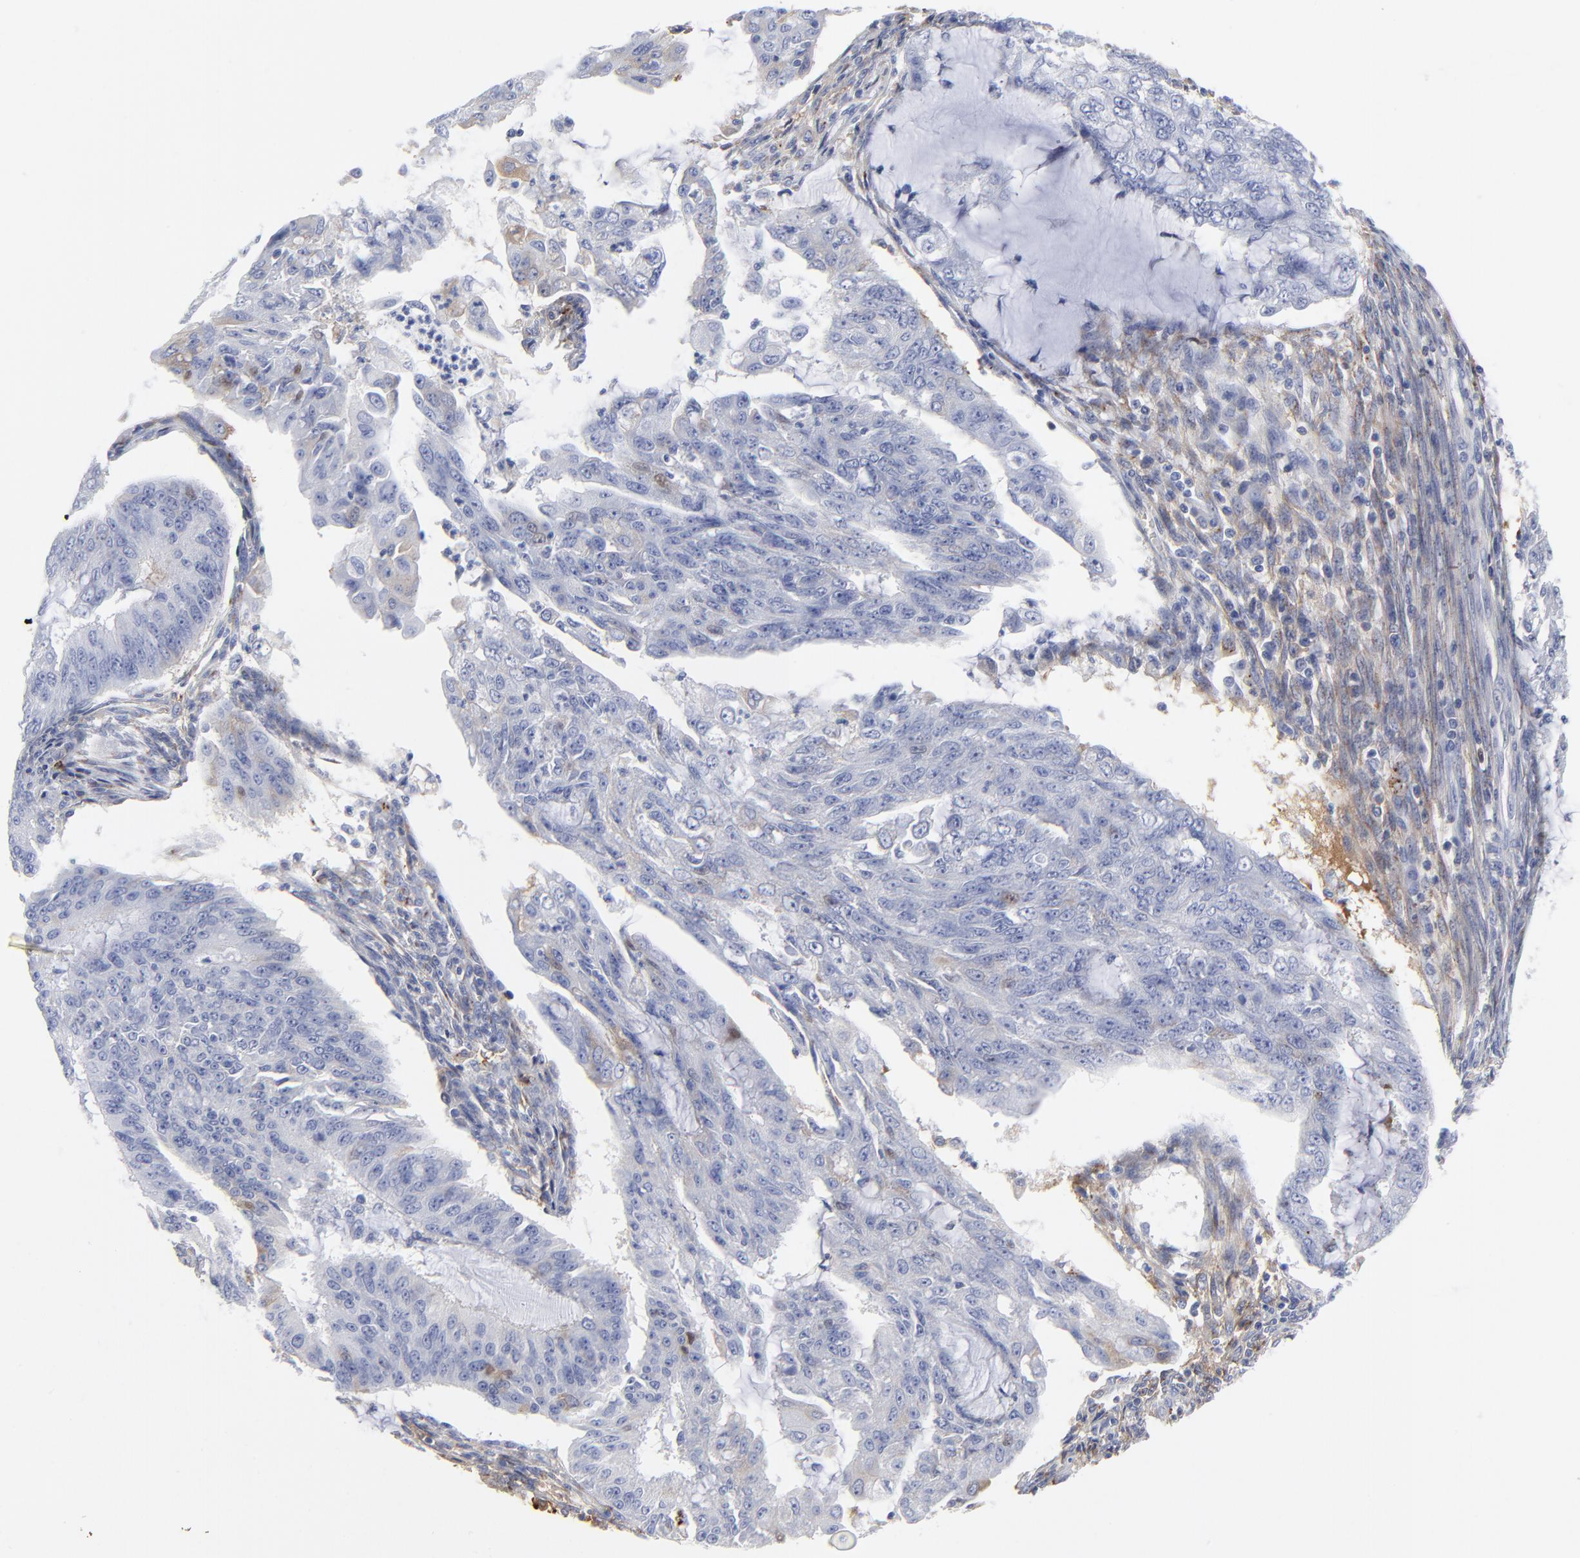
{"staining": {"intensity": "negative", "quantity": "none", "location": "none"}, "tissue": "endometrial cancer", "cell_type": "Tumor cells", "image_type": "cancer", "snomed": [{"axis": "morphology", "description": "Adenocarcinoma, NOS"}, {"axis": "topography", "description": "Endometrium"}], "caption": "The immunohistochemistry photomicrograph has no significant positivity in tumor cells of endometrial cancer tissue.", "gene": "DCN", "patient": {"sex": "female", "age": 75}}